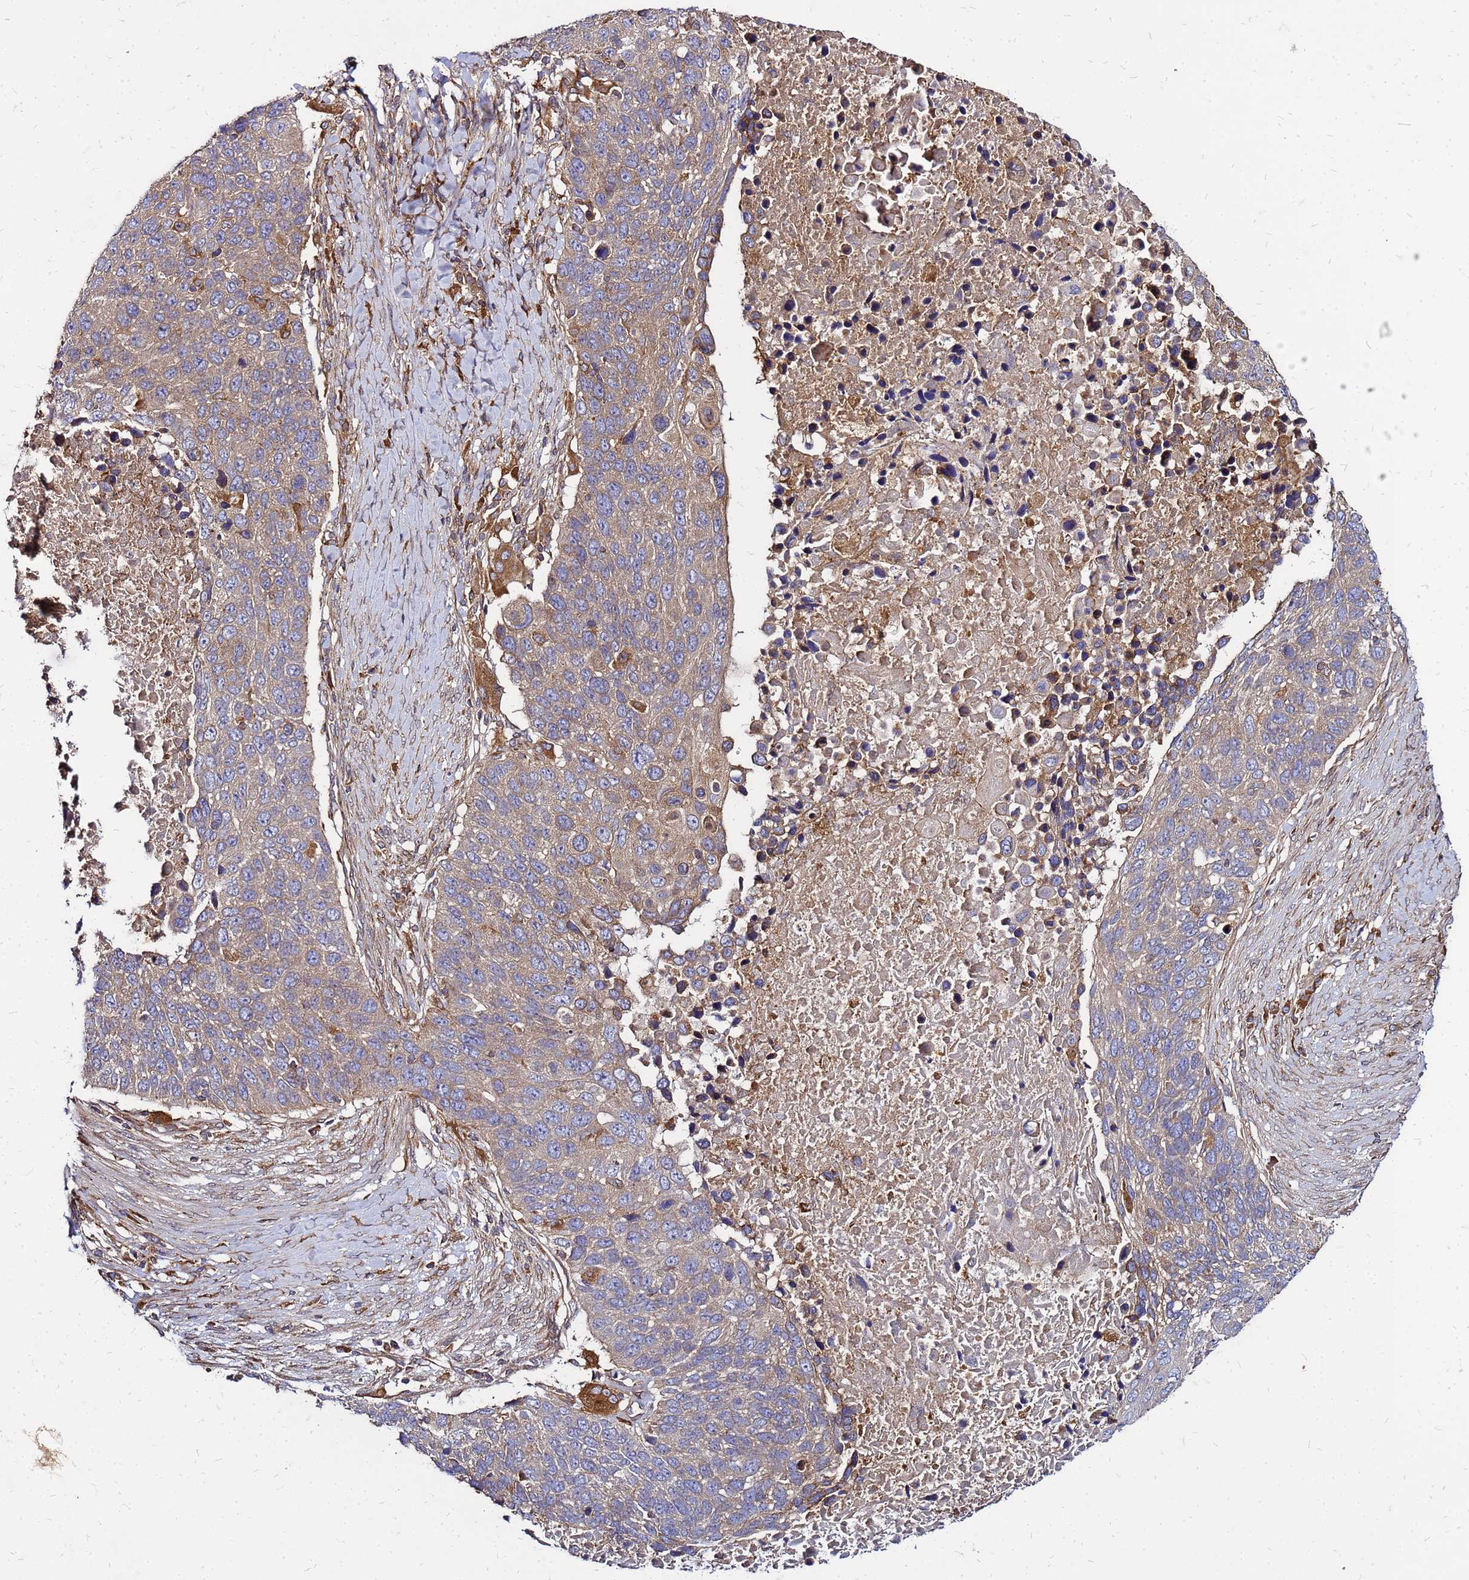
{"staining": {"intensity": "weak", "quantity": "<25%", "location": "cytoplasmic/membranous"}, "tissue": "lung cancer", "cell_type": "Tumor cells", "image_type": "cancer", "snomed": [{"axis": "morphology", "description": "Normal tissue, NOS"}, {"axis": "morphology", "description": "Squamous cell carcinoma, NOS"}, {"axis": "topography", "description": "Lymph node"}, {"axis": "topography", "description": "Lung"}], "caption": "High power microscopy histopathology image of an IHC micrograph of lung cancer (squamous cell carcinoma), revealing no significant staining in tumor cells. (Stains: DAB immunohistochemistry (IHC) with hematoxylin counter stain, Microscopy: brightfield microscopy at high magnification).", "gene": "CYBC1", "patient": {"sex": "male", "age": 66}}